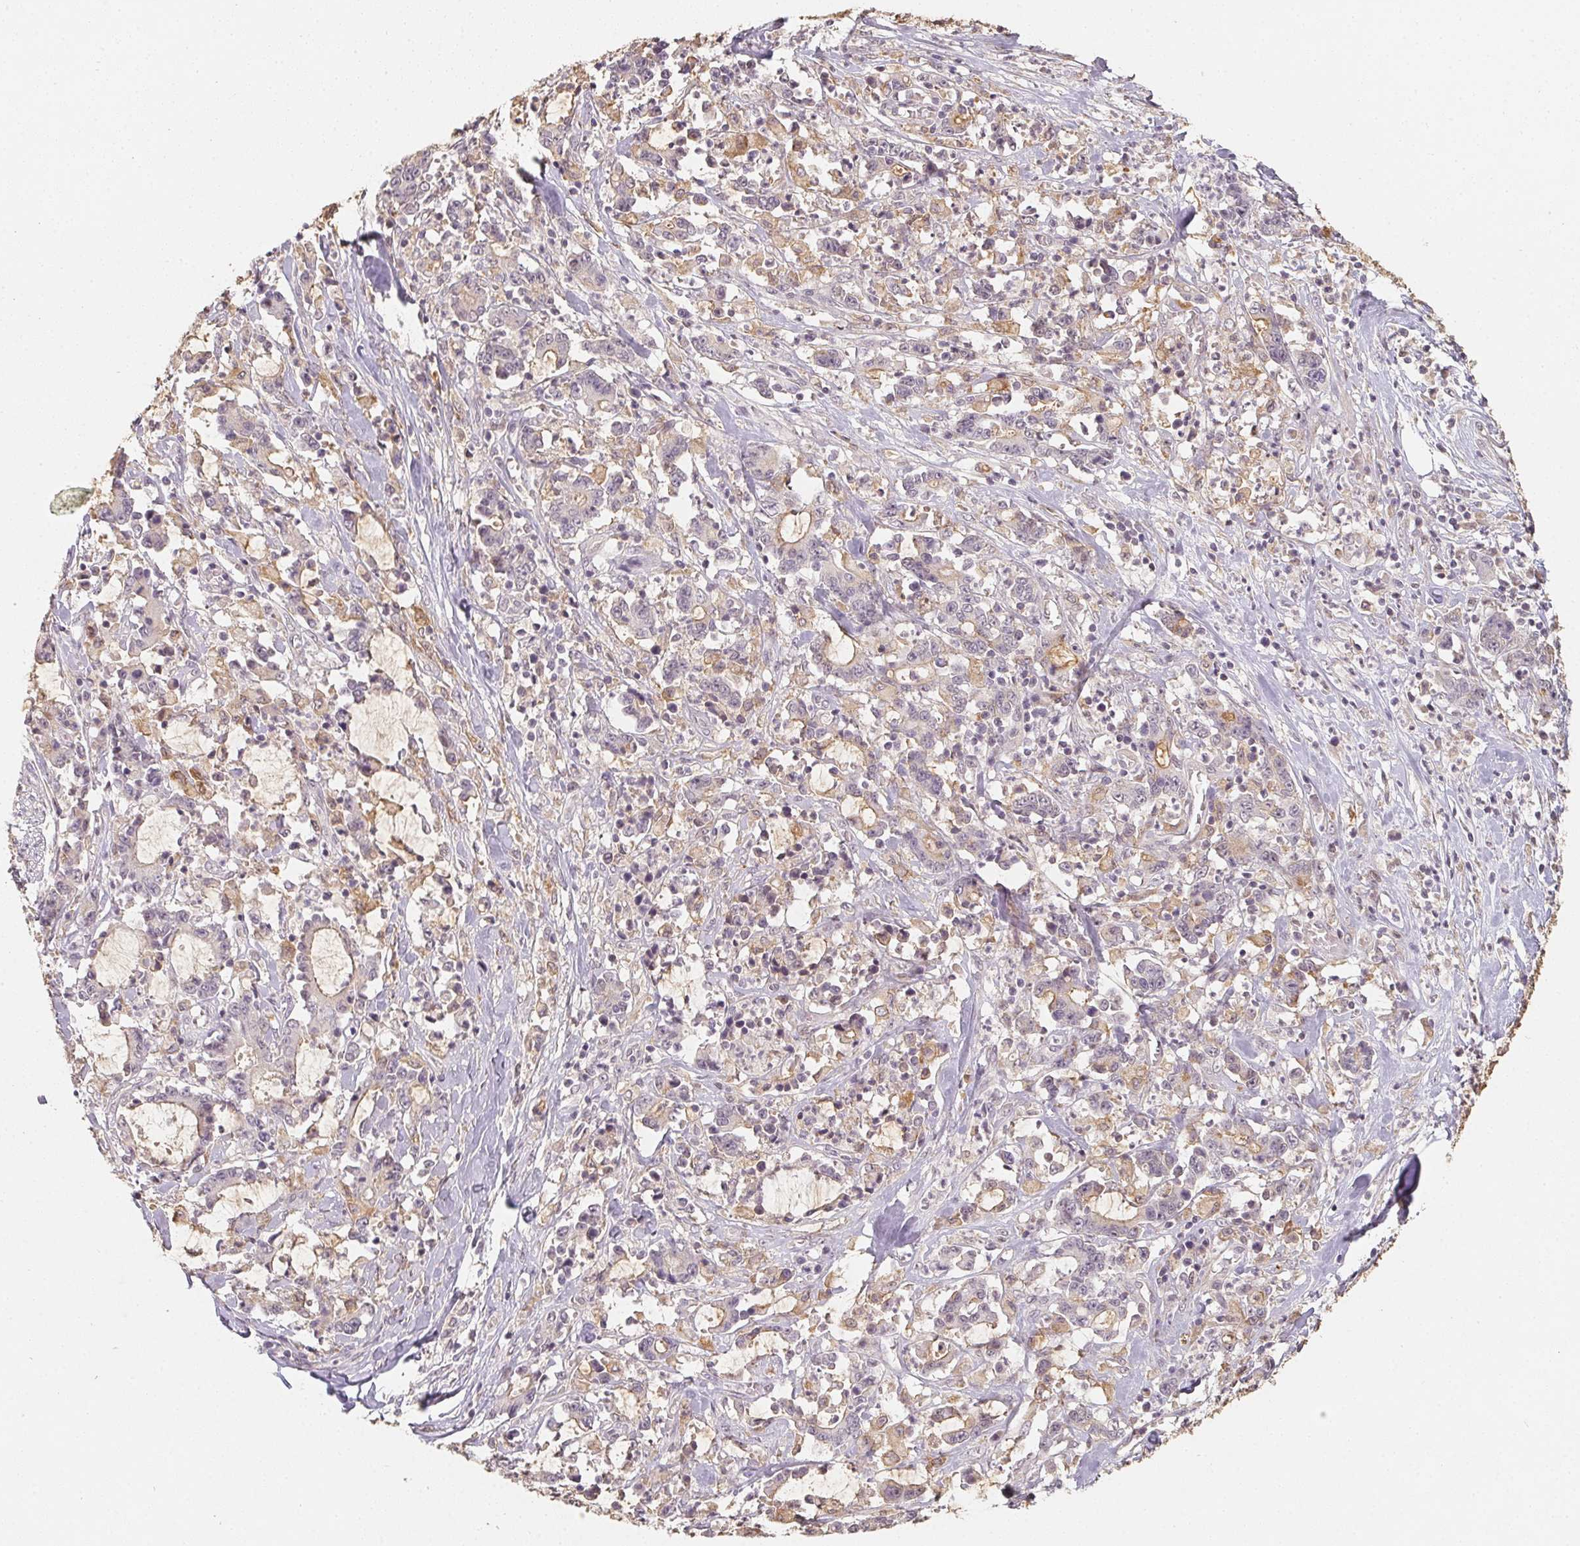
{"staining": {"intensity": "weak", "quantity": "25%-75%", "location": "cytoplasmic/membranous"}, "tissue": "stomach cancer", "cell_type": "Tumor cells", "image_type": "cancer", "snomed": [{"axis": "morphology", "description": "Adenocarcinoma, NOS"}, {"axis": "topography", "description": "Stomach, upper"}], "caption": "A brown stain labels weak cytoplasmic/membranous positivity of a protein in human stomach cancer (adenocarcinoma) tumor cells.", "gene": "SOAT1", "patient": {"sex": "male", "age": 68}}